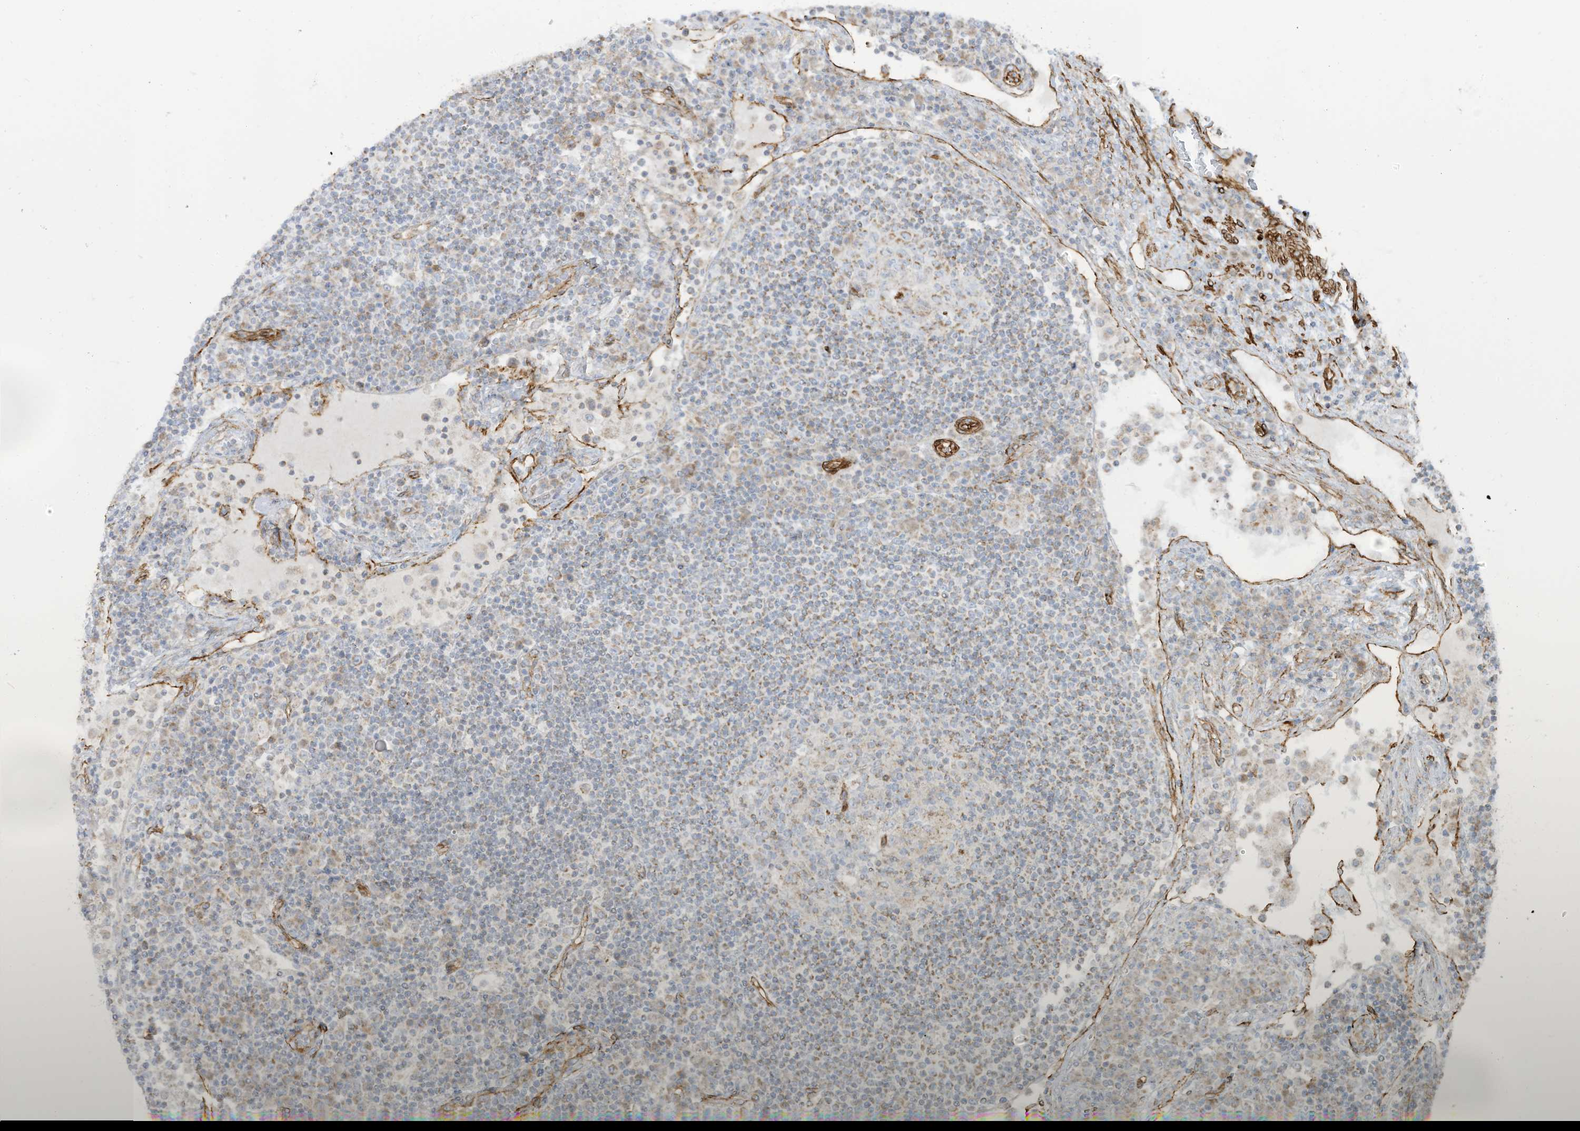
{"staining": {"intensity": "weak", "quantity": "<25%", "location": "cytoplasmic/membranous"}, "tissue": "lymph node", "cell_type": "Germinal center cells", "image_type": "normal", "snomed": [{"axis": "morphology", "description": "Normal tissue, NOS"}, {"axis": "topography", "description": "Lymph node"}], "caption": "An immunohistochemistry micrograph of benign lymph node is shown. There is no staining in germinal center cells of lymph node.", "gene": "ABCB7", "patient": {"sex": "female", "age": 53}}